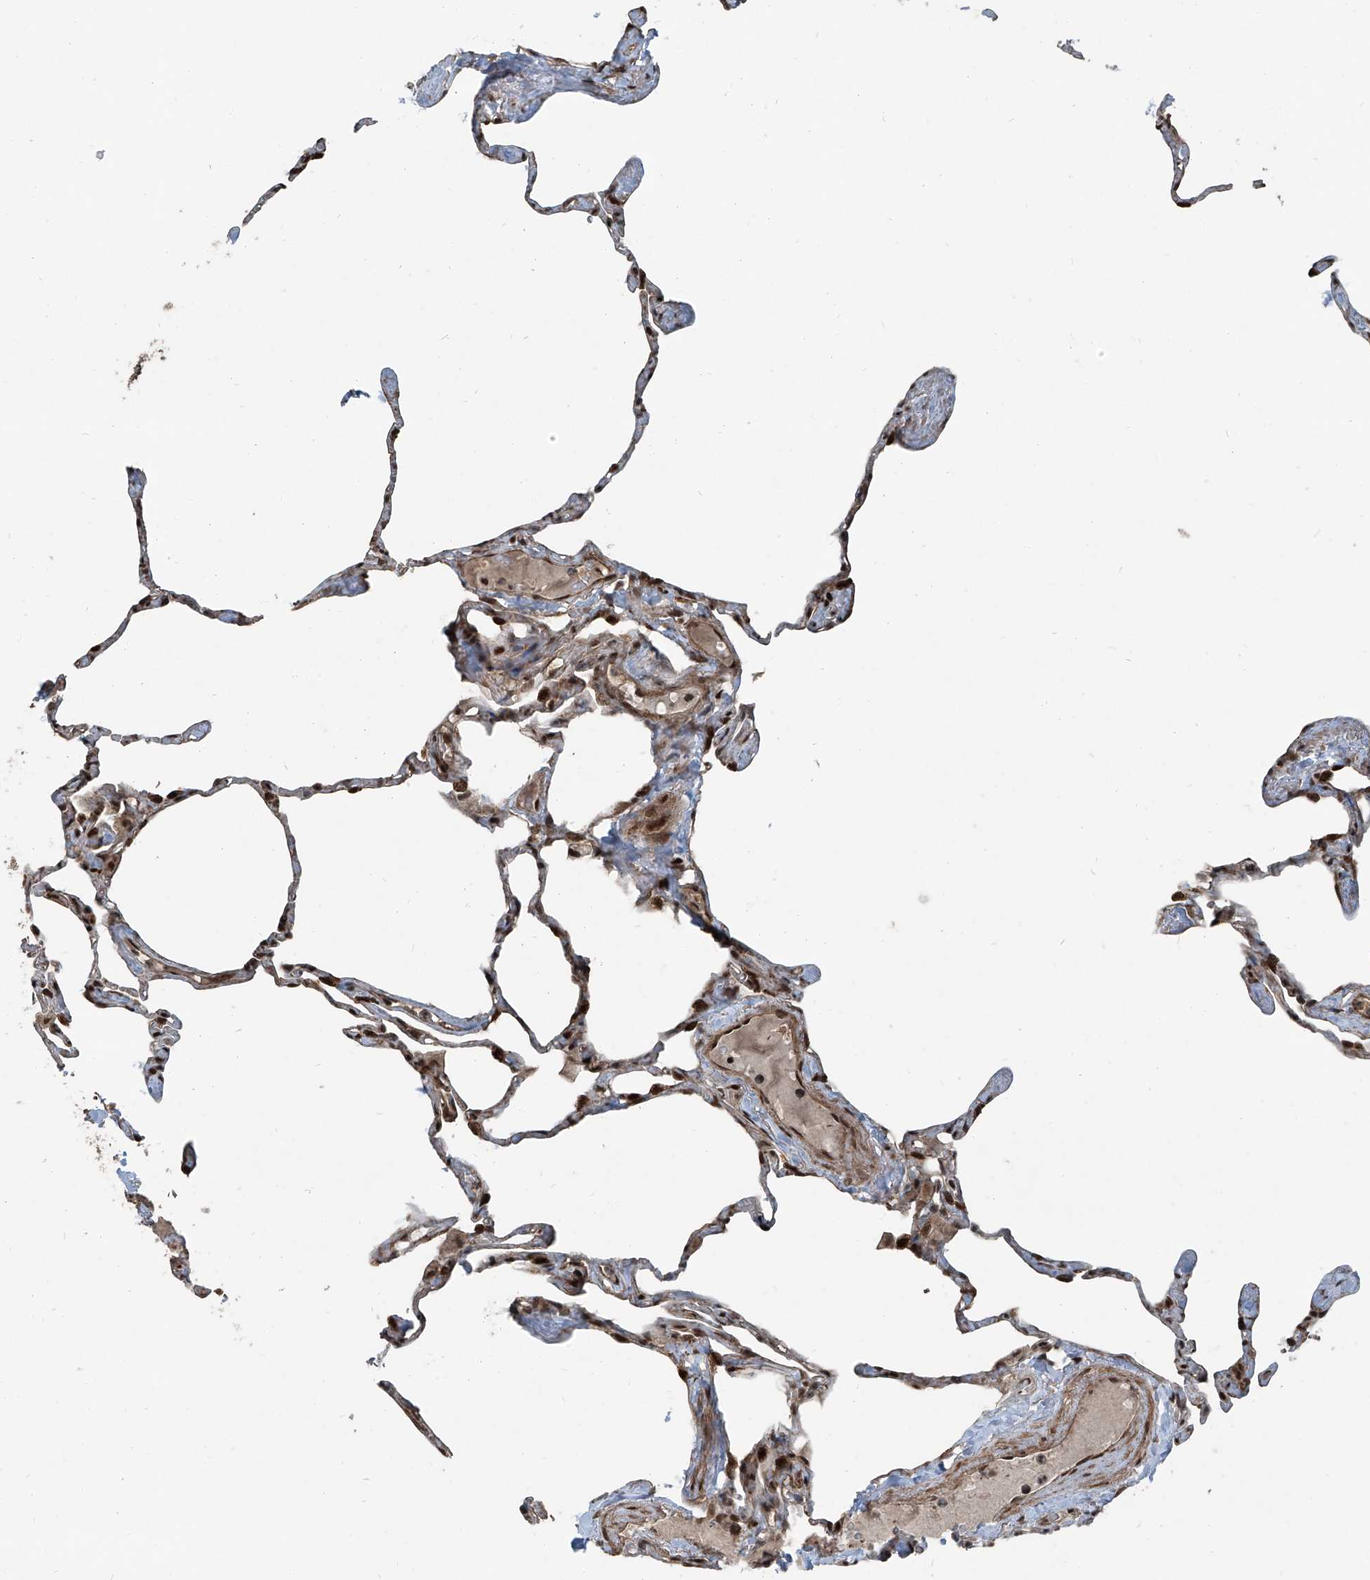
{"staining": {"intensity": "moderate", "quantity": "25%-75%", "location": "cytoplasmic/membranous,nuclear"}, "tissue": "lung", "cell_type": "Alveolar cells", "image_type": "normal", "snomed": [{"axis": "morphology", "description": "Normal tissue, NOS"}, {"axis": "topography", "description": "Lung"}], "caption": "DAB (3,3'-diaminobenzidine) immunohistochemical staining of unremarkable lung displays moderate cytoplasmic/membranous,nuclear protein staining in approximately 25%-75% of alveolar cells. (DAB = brown stain, brightfield microscopy at high magnification).", "gene": "ZNF570", "patient": {"sex": "male", "age": 65}}